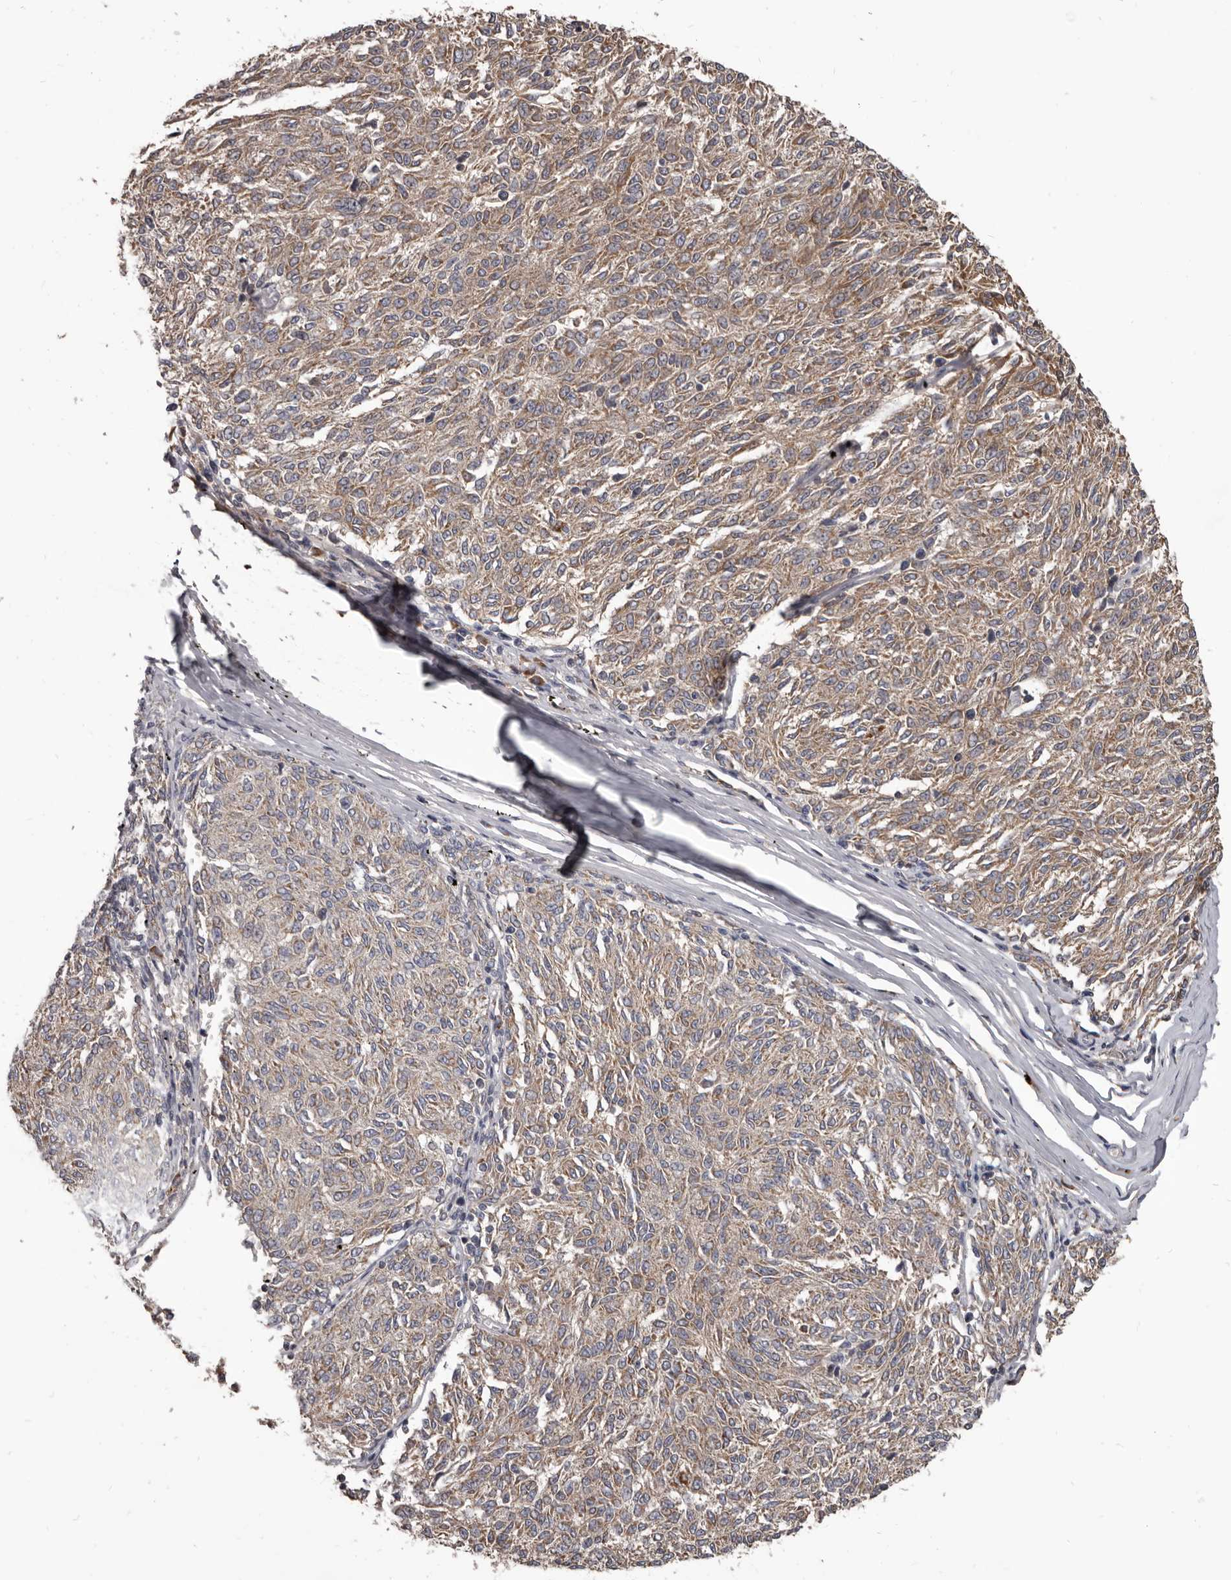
{"staining": {"intensity": "weak", "quantity": ">75%", "location": "cytoplasmic/membranous"}, "tissue": "melanoma", "cell_type": "Tumor cells", "image_type": "cancer", "snomed": [{"axis": "morphology", "description": "Malignant melanoma, NOS"}, {"axis": "topography", "description": "Skin"}], "caption": "Immunohistochemistry (IHC) (DAB (3,3'-diaminobenzidine)) staining of human malignant melanoma reveals weak cytoplasmic/membranous protein staining in about >75% of tumor cells. The staining was performed using DAB (3,3'-diaminobenzidine), with brown indicating positive protein expression. Nuclei are stained blue with hematoxylin.", "gene": "ALDH5A1", "patient": {"sex": "female", "age": 72}}